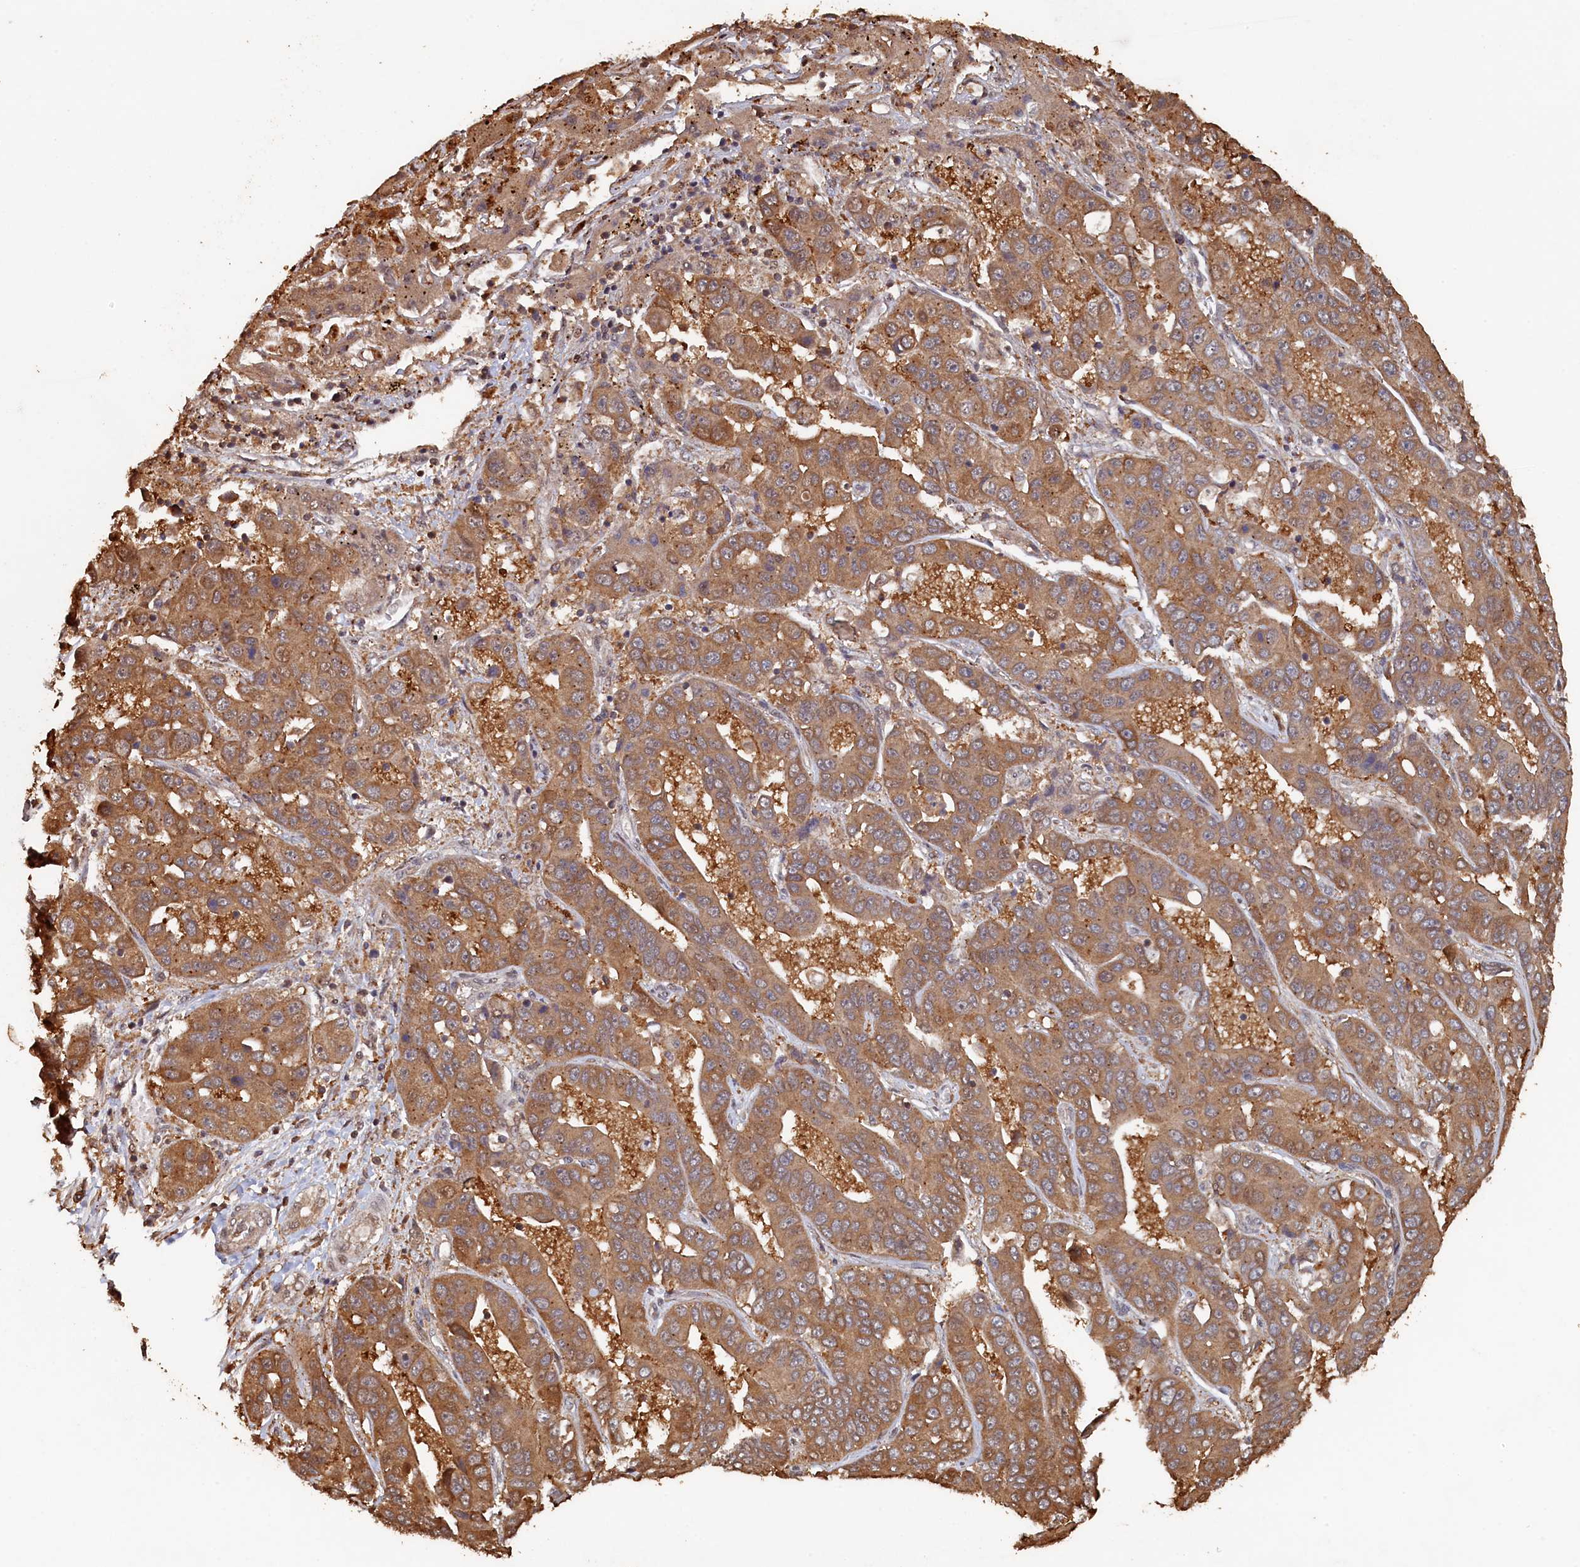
{"staining": {"intensity": "moderate", "quantity": ">75%", "location": "cytoplasmic/membranous"}, "tissue": "liver cancer", "cell_type": "Tumor cells", "image_type": "cancer", "snomed": [{"axis": "morphology", "description": "Cholangiocarcinoma"}, {"axis": "topography", "description": "Liver"}], "caption": "Brown immunohistochemical staining in liver cancer displays moderate cytoplasmic/membranous expression in about >75% of tumor cells.", "gene": "PIGN", "patient": {"sex": "female", "age": 52}}